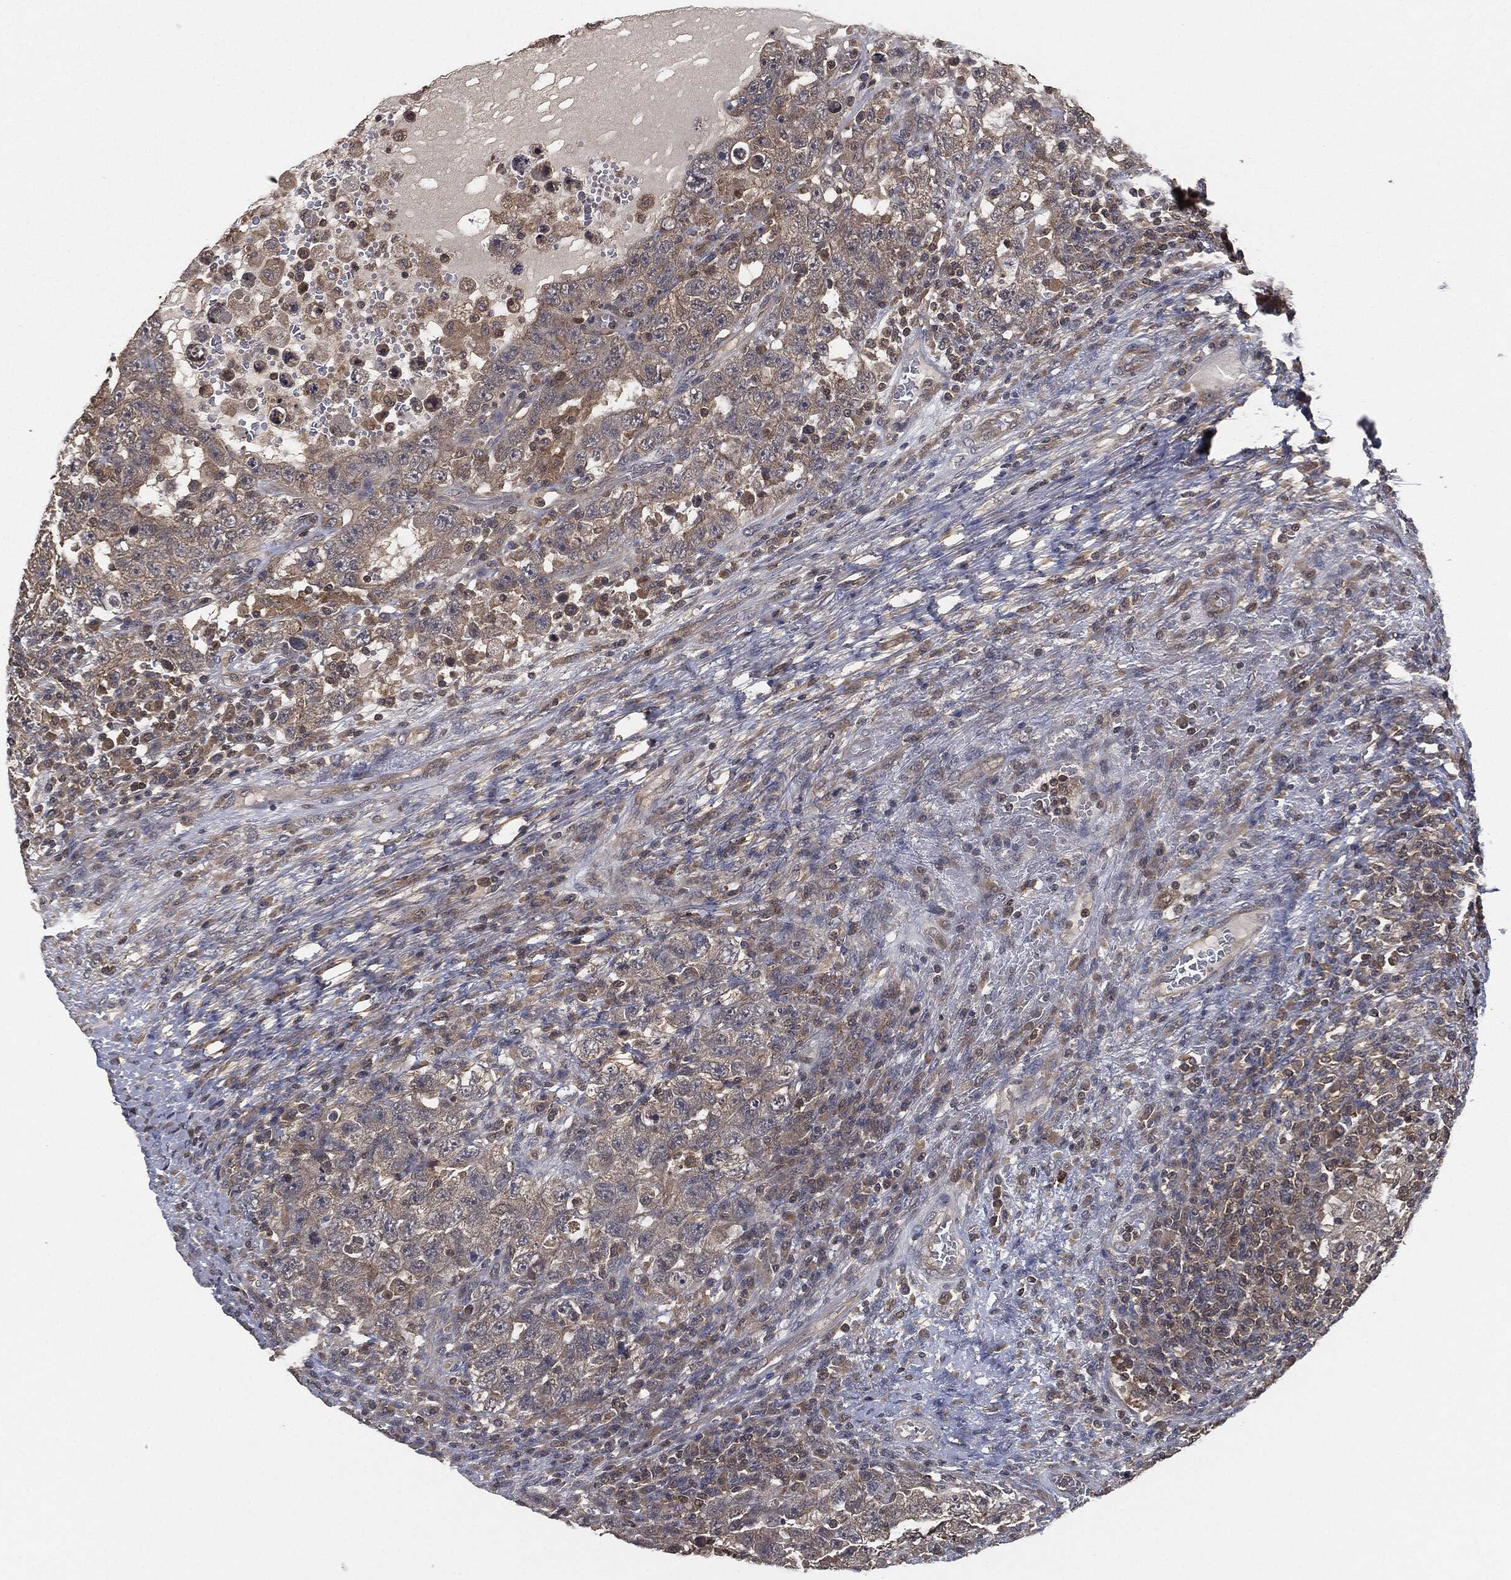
{"staining": {"intensity": "weak", "quantity": "25%-75%", "location": "cytoplasmic/membranous"}, "tissue": "testis cancer", "cell_type": "Tumor cells", "image_type": "cancer", "snomed": [{"axis": "morphology", "description": "Carcinoma, Embryonal, NOS"}, {"axis": "topography", "description": "Testis"}], "caption": "Brown immunohistochemical staining in testis cancer (embryonal carcinoma) reveals weak cytoplasmic/membranous staining in about 25%-75% of tumor cells. (DAB (3,3'-diaminobenzidine) IHC, brown staining for protein, blue staining for nuclei).", "gene": "ERBIN", "patient": {"sex": "male", "age": 26}}